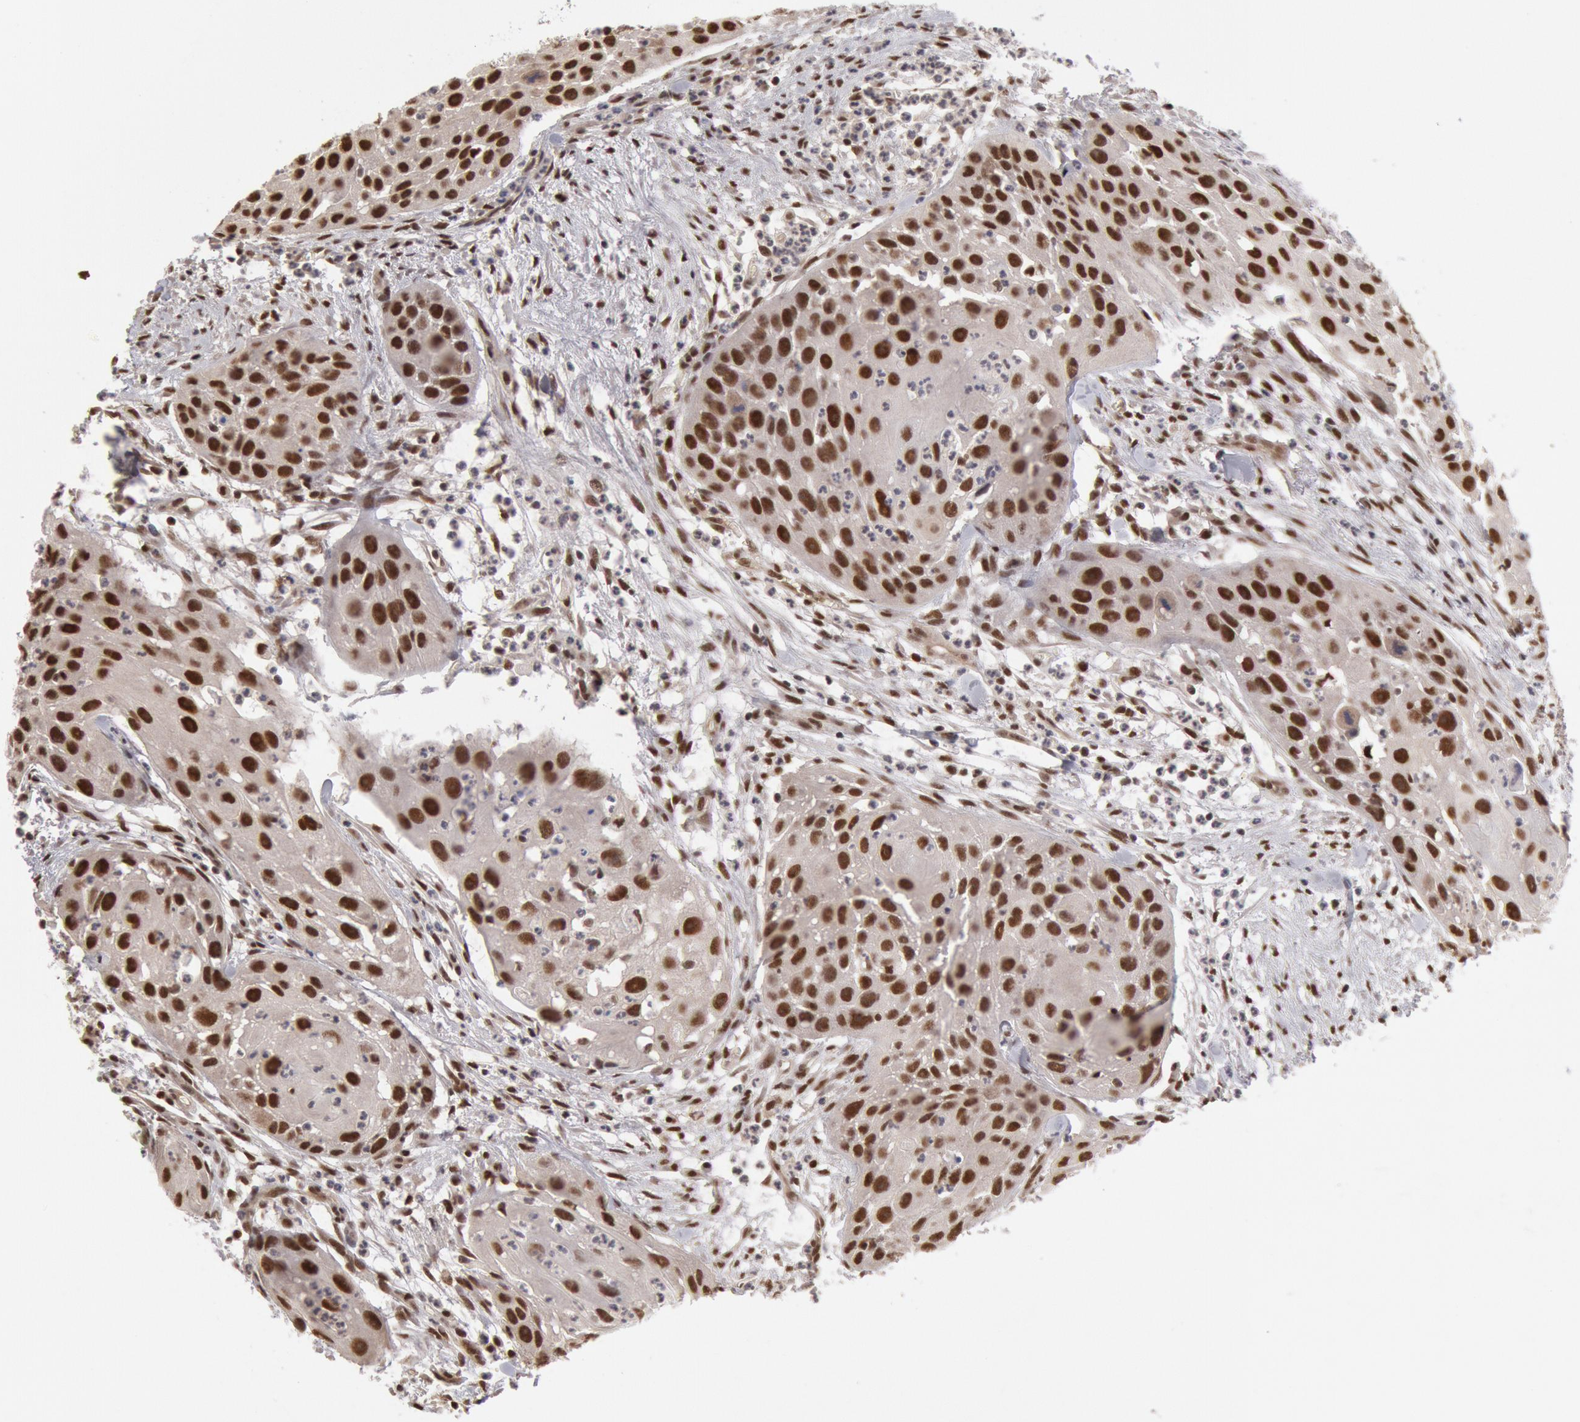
{"staining": {"intensity": "moderate", "quantity": "25%-75%", "location": "nuclear"}, "tissue": "head and neck cancer", "cell_type": "Tumor cells", "image_type": "cancer", "snomed": [{"axis": "morphology", "description": "Squamous cell carcinoma, NOS"}, {"axis": "topography", "description": "Head-Neck"}], "caption": "DAB immunohistochemical staining of human head and neck cancer (squamous cell carcinoma) reveals moderate nuclear protein expression in approximately 25%-75% of tumor cells.", "gene": "PPP4R3B", "patient": {"sex": "male", "age": 64}}